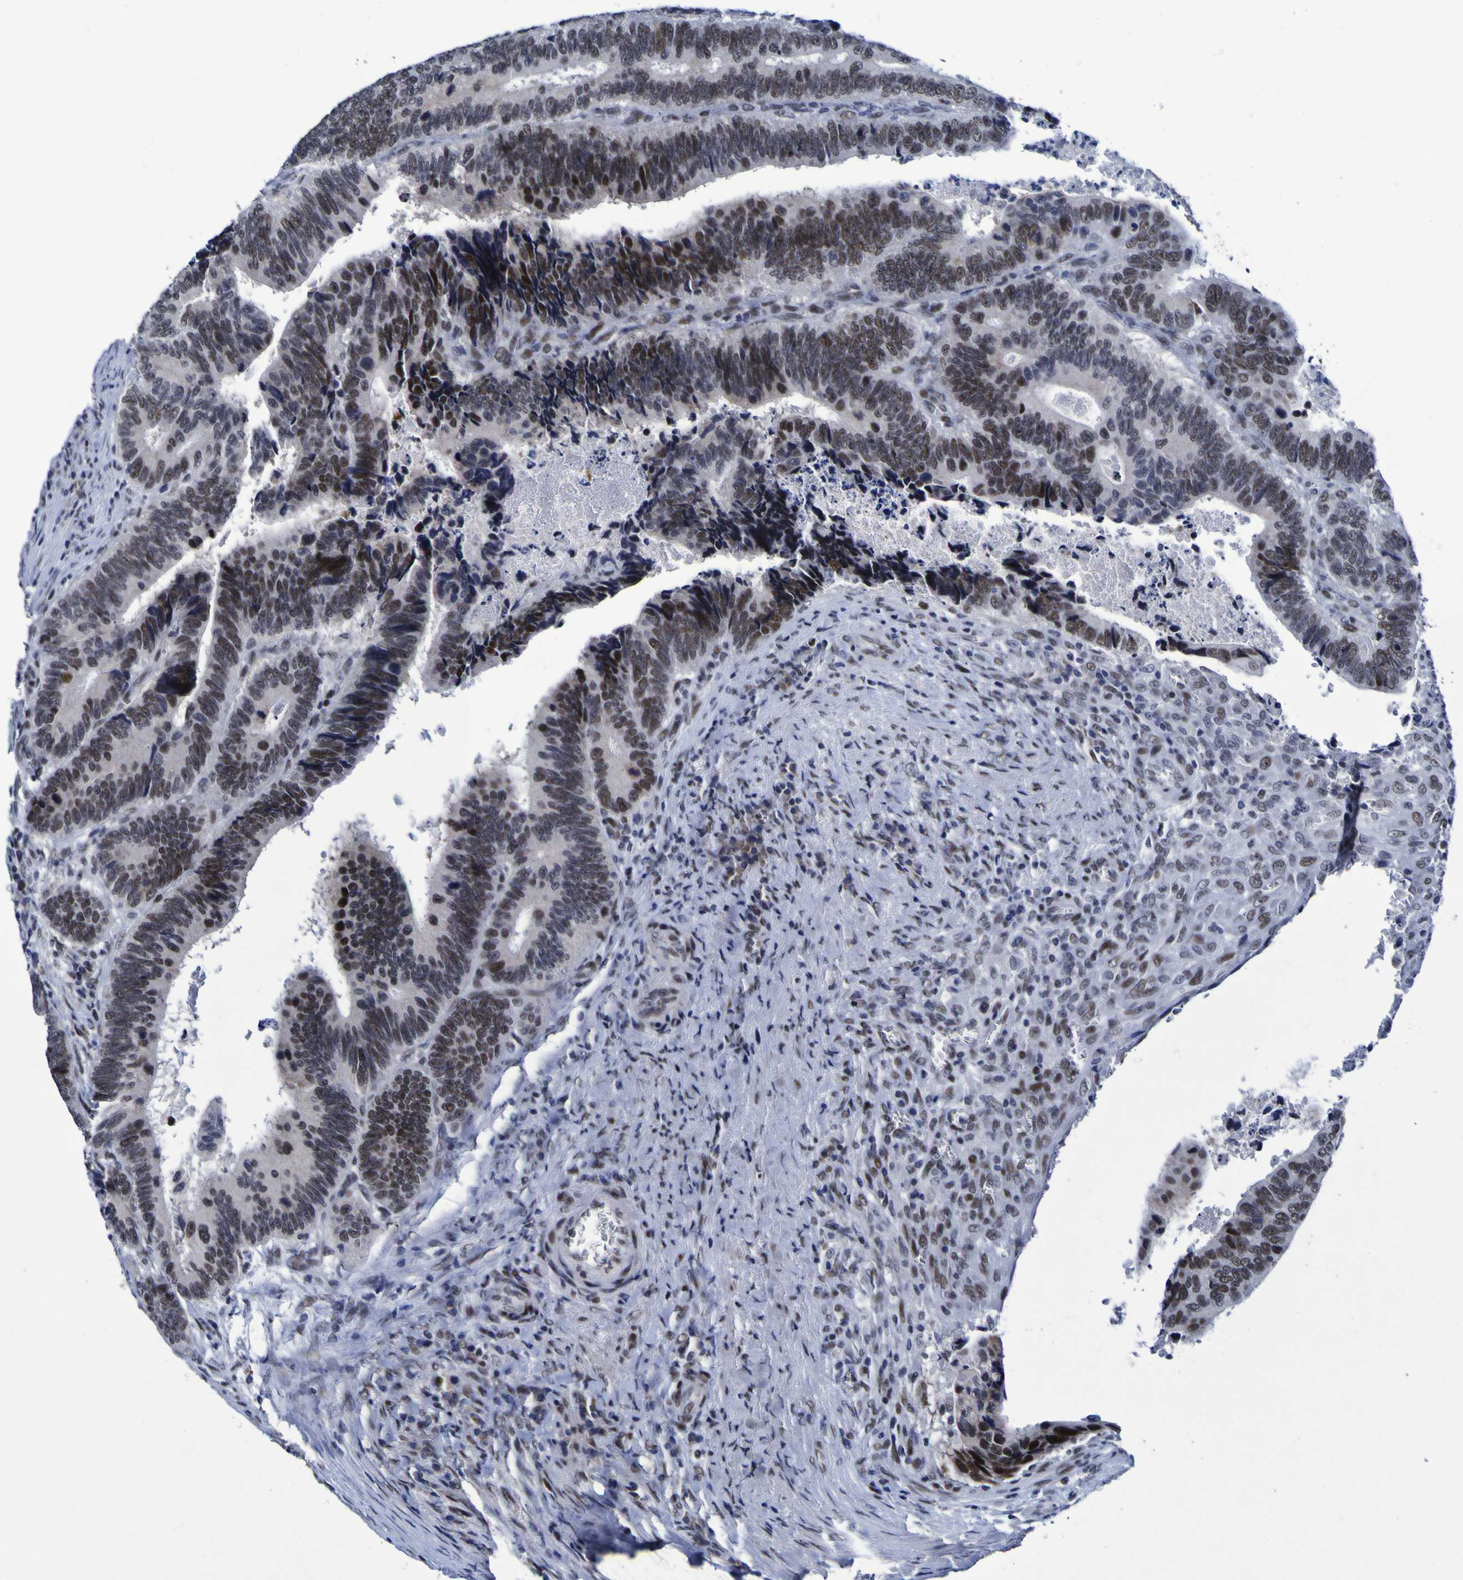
{"staining": {"intensity": "strong", "quantity": "25%-75%", "location": "nuclear"}, "tissue": "colorectal cancer", "cell_type": "Tumor cells", "image_type": "cancer", "snomed": [{"axis": "morphology", "description": "Inflammation, NOS"}, {"axis": "morphology", "description": "Adenocarcinoma, NOS"}, {"axis": "topography", "description": "Colon"}], "caption": "Brown immunohistochemical staining in human adenocarcinoma (colorectal) exhibits strong nuclear positivity in approximately 25%-75% of tumor cells.", "gene": "MBD3", "patient": {"sex": "male", "age": 72}}